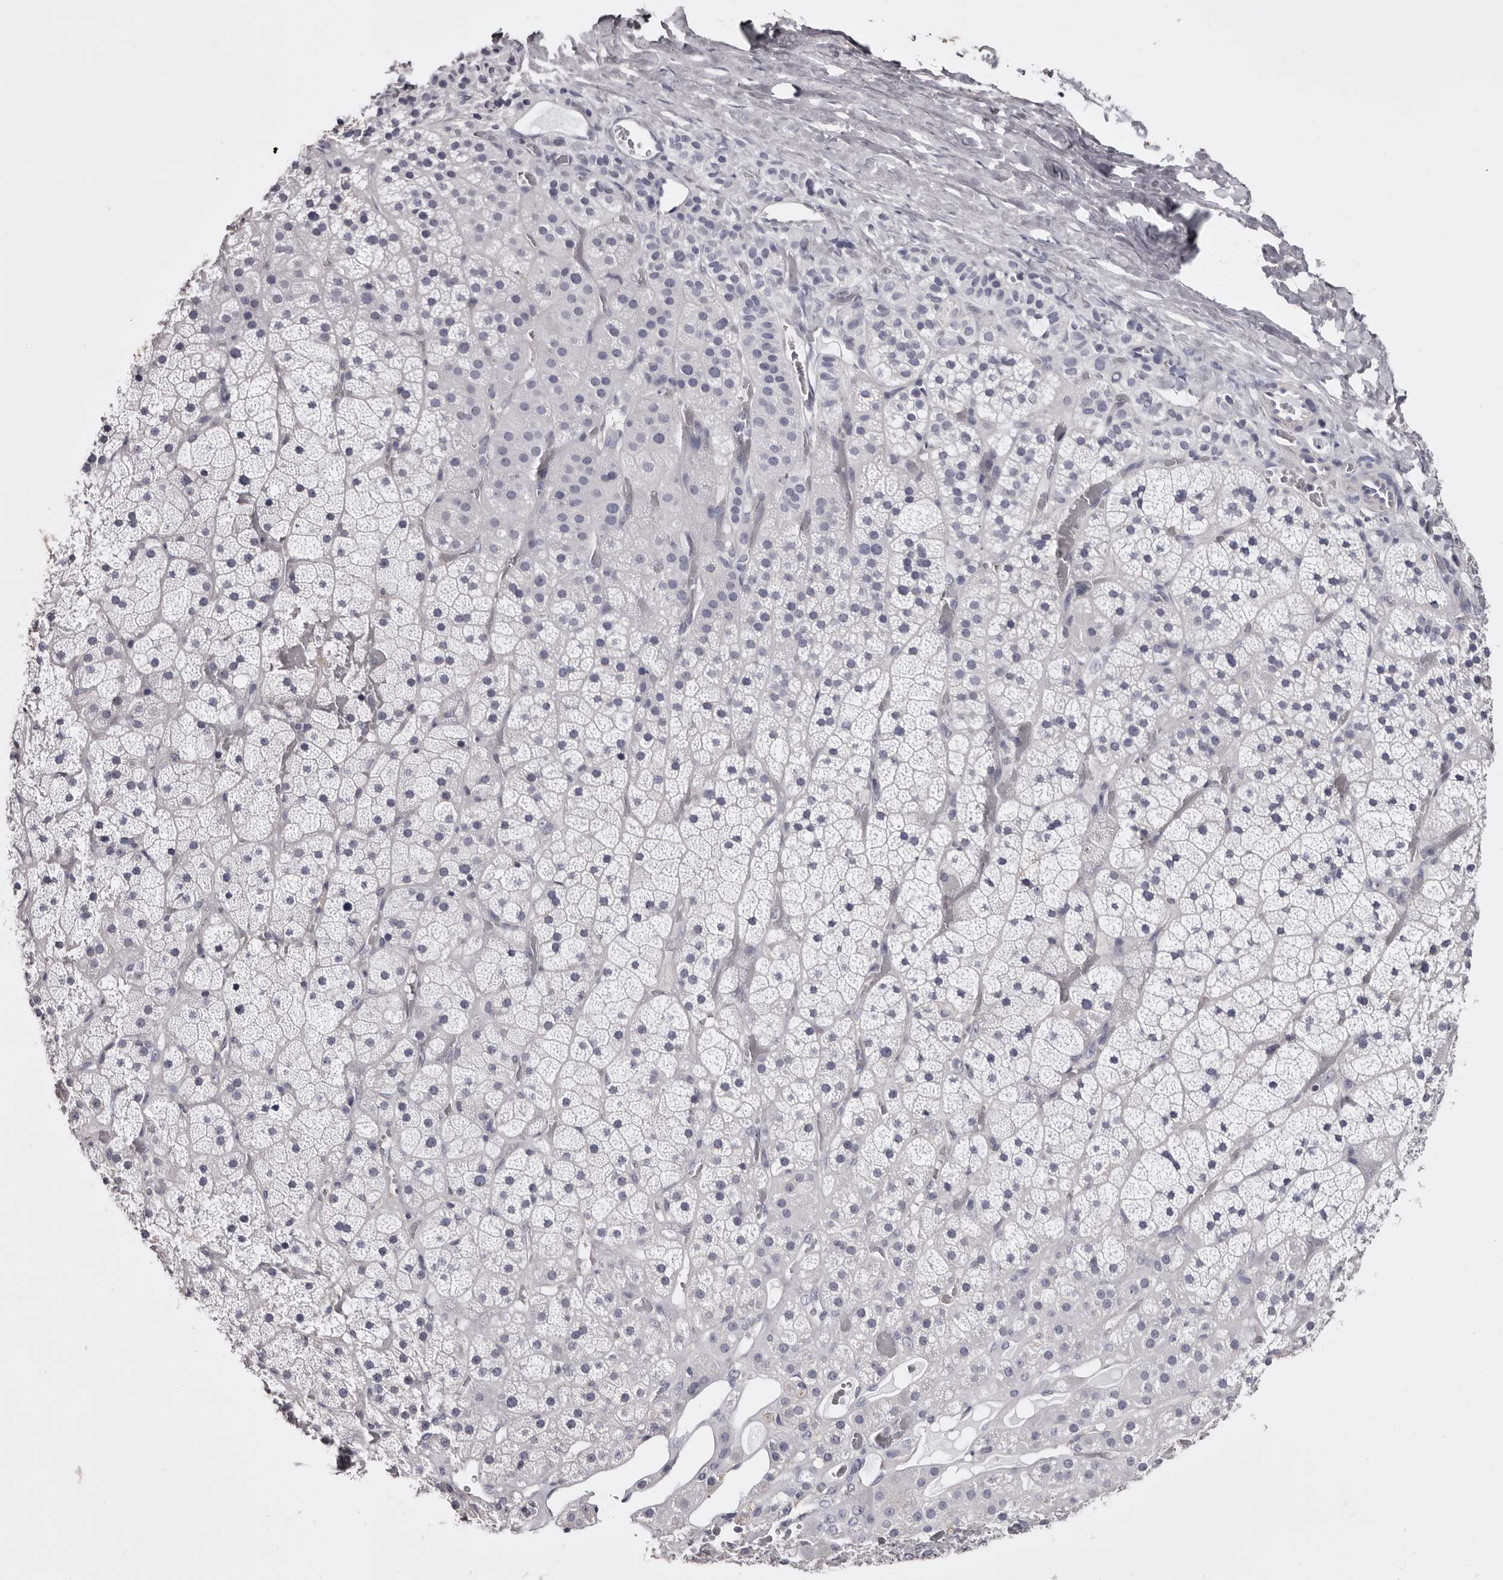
{"staining": {"intensity": "negative", "quantity": "none", "location": "none"}, "tissue": "adrenal gland", "cell_type": "Glandular cells", "image_type": "normal", "snomed": [{"axis": "morphology", "description": "Normal tissue, NOS"}, {"axis": "topography", "description": "Adrenal gland"}], "caption": "Glandular cells are negative for brown protein staining in benign adrenal gland. Nuclei are stained in blue.", "gene": "LAD1", "patient": {"sex": "male", "age": 57}}